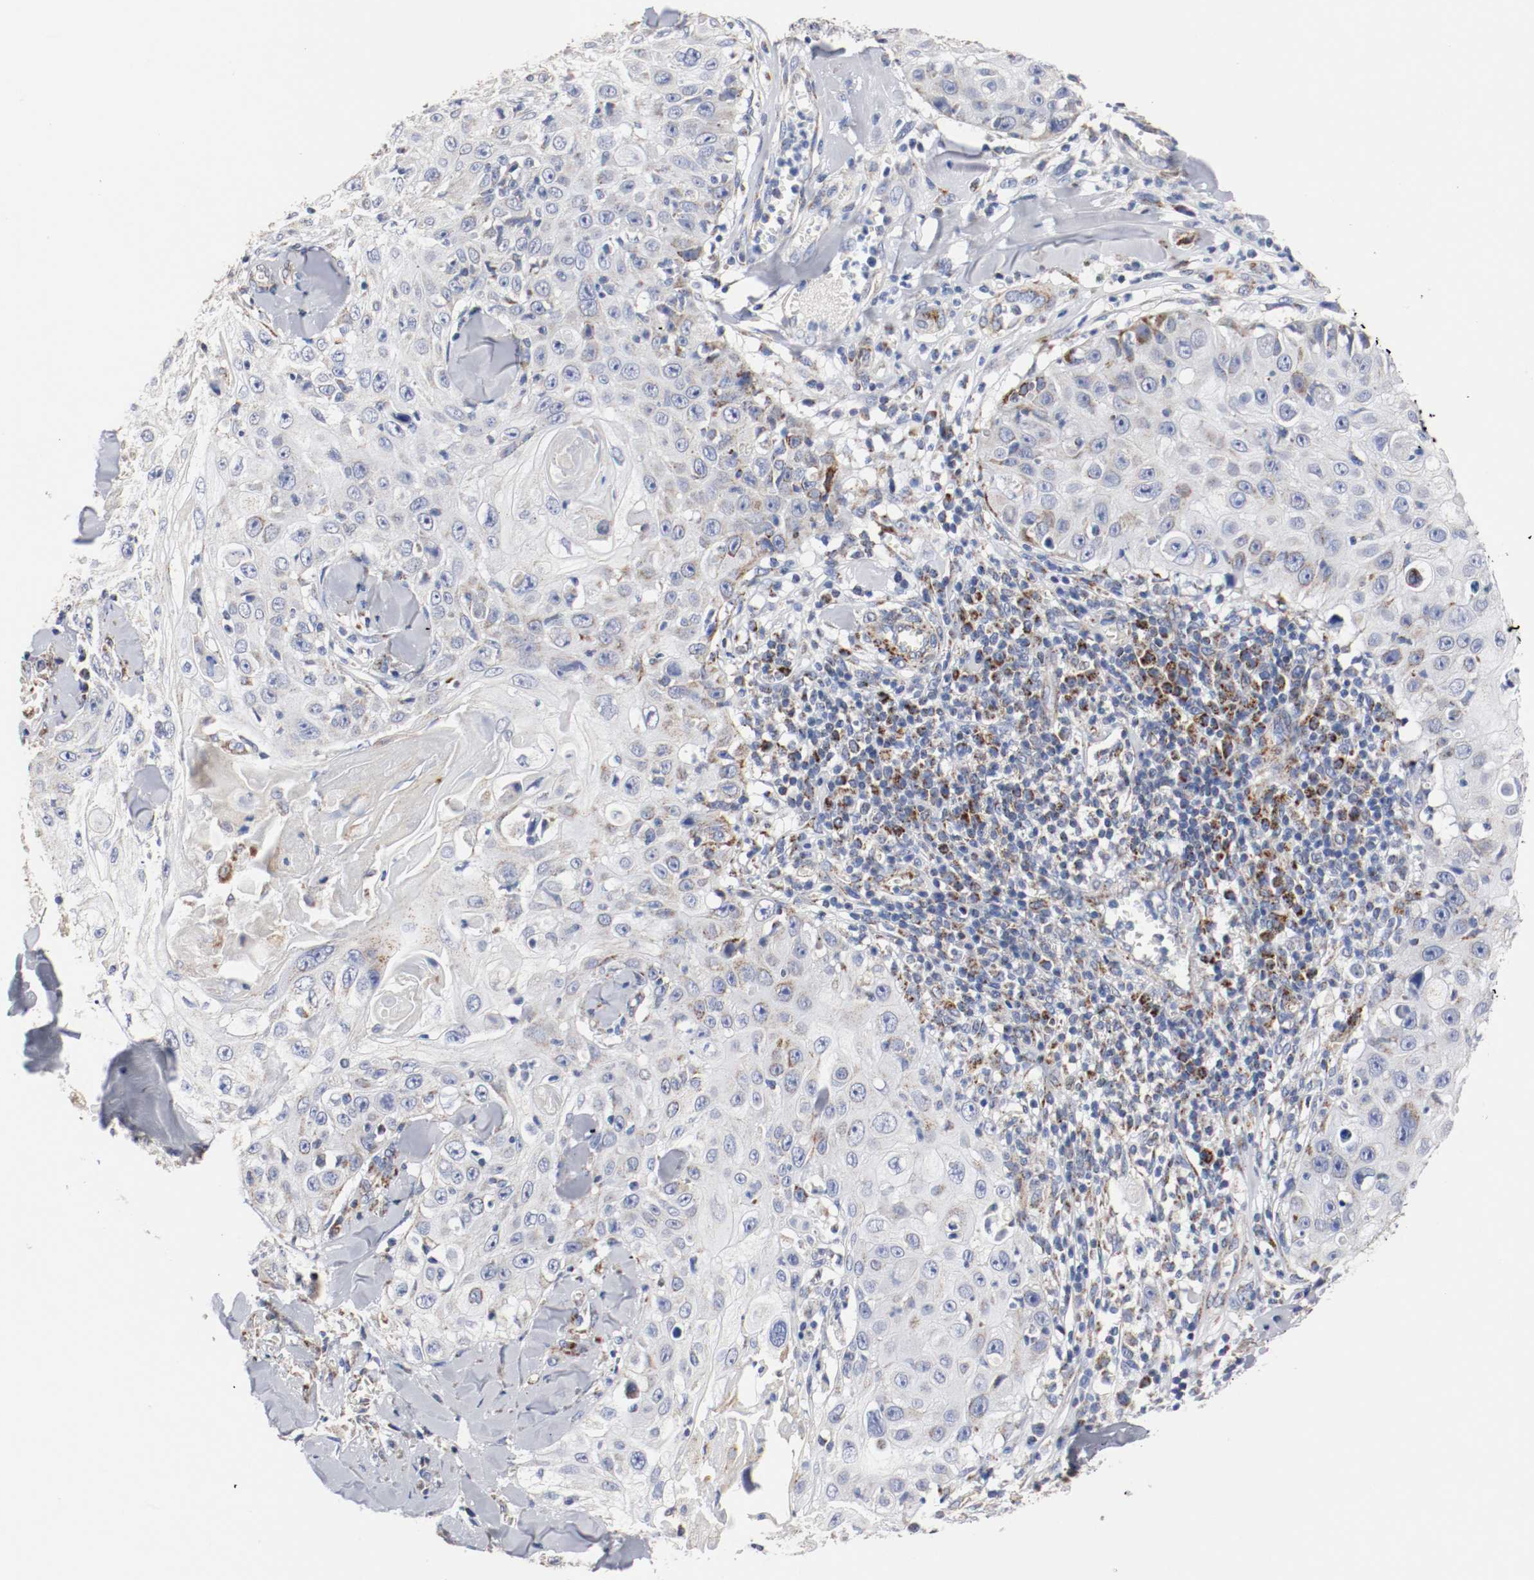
{"staining": {"intensity": "moderate", "quantity": "25%-75%", "location": "cytoplasmic/membranous"}, "tissue": "skin cancer", "cell_type": "Tumor cells", "image_type": "cancer", "snomed": [{"axis": "morphology", "description": "Squamous cell carcinoma, NOS"}, {"axis": "topography", "description": "Skin"}], "caption": "The photomicrograph shows immunohistochemical staining of squamous cell carcinoma (skin). There is moderate cytoplasmic/membranous staining is appreciated in about 25%-75% of tumor cells. (brown staining indicates protein expression, while blue staining denotes nuclei).", "gene": "TUBD1", "patient": {"sex": "male", "age": 86}}